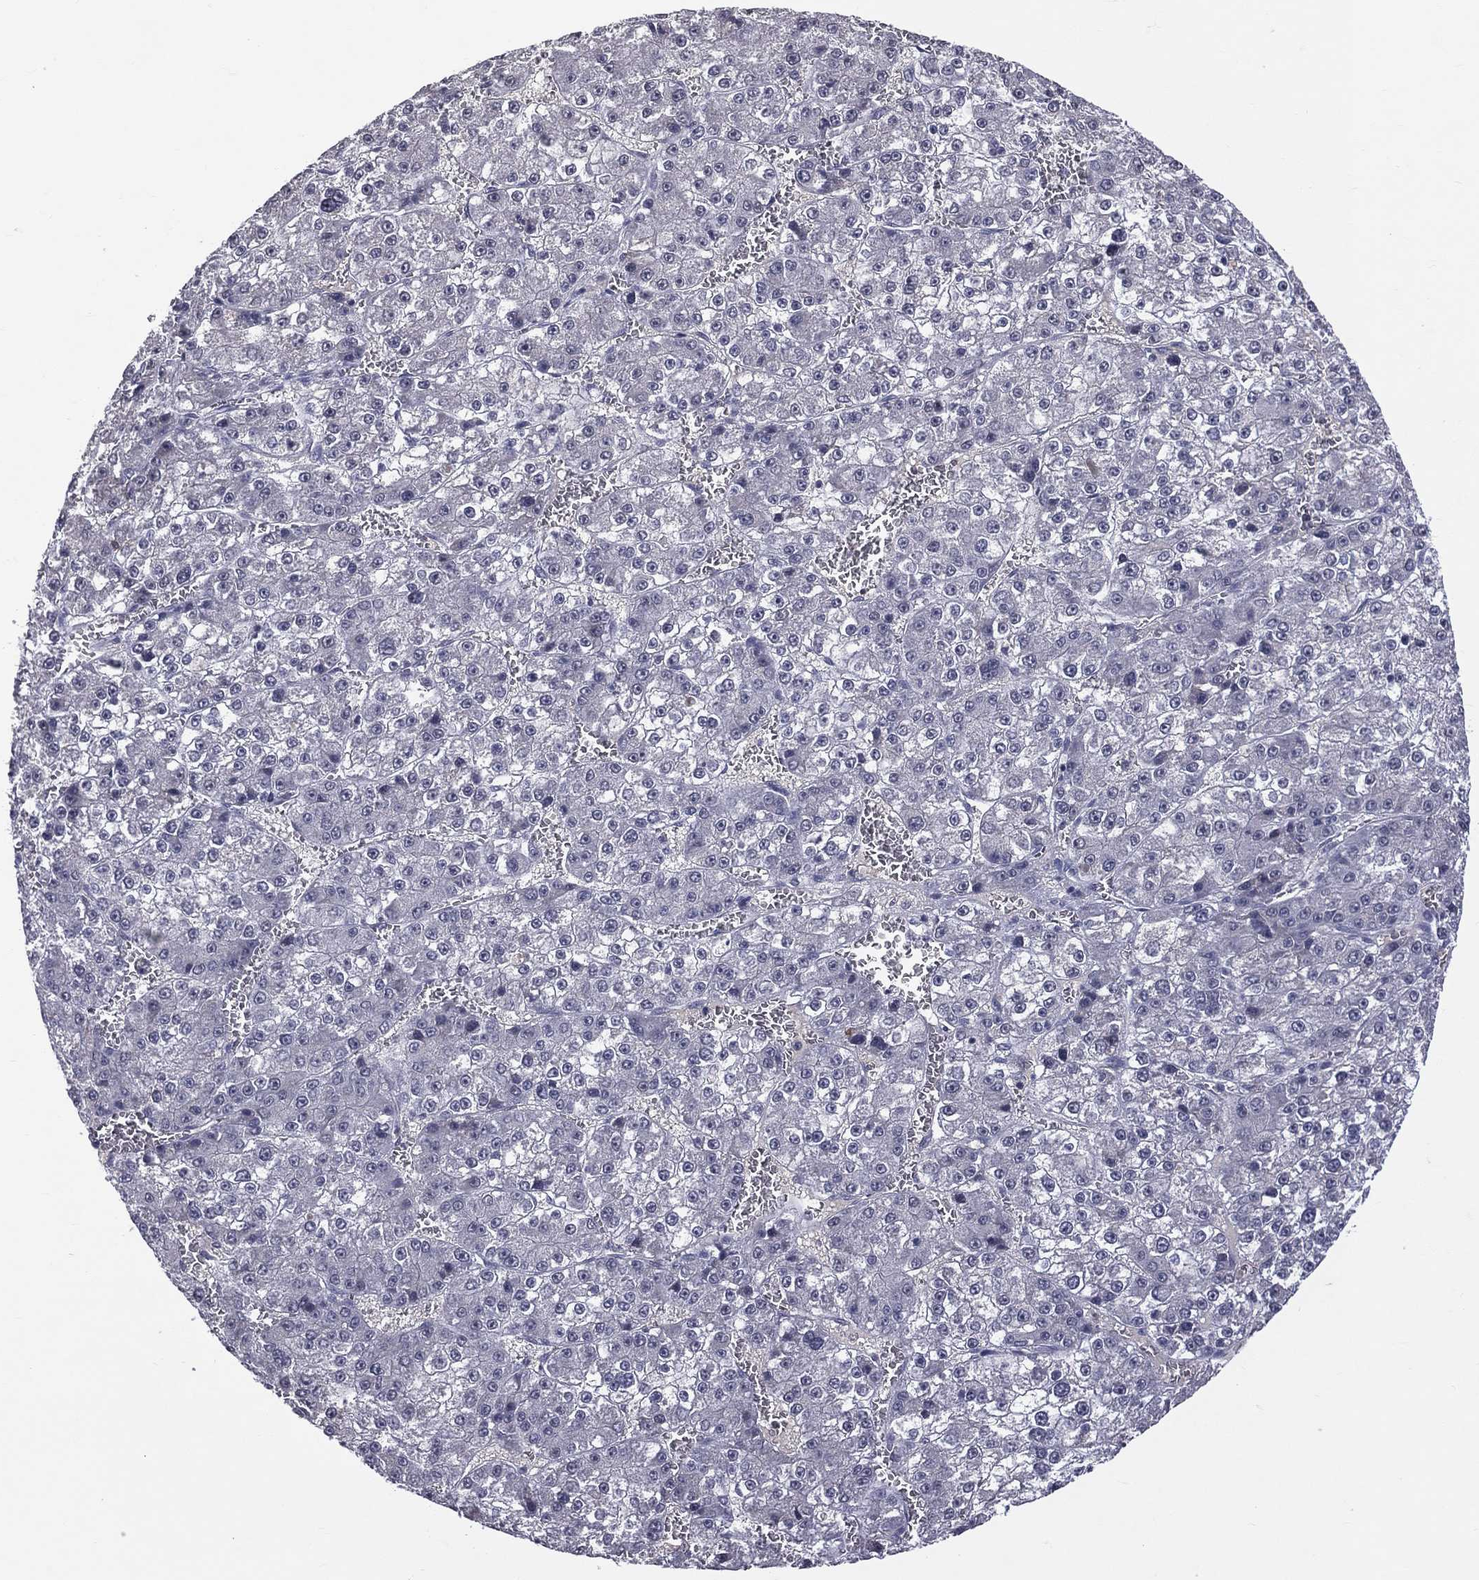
{"staining": {"intensity": "negative", "quantity": "none", "location": "none"}, "tissue": "liver cancer", "cell_type": "Tumor cells", "image_type": "cancer", "snomed": [{"axis": "morphology", "description": "Carcinoma, Hepatocellular, NOS"}, {"axis": "topography", "description": "Liver"}], "caption": "Immunohistochemistry image of neoplastic tissue: liver cancer stained with DAB exhibits no significant protein positivity in tumor cells.", "gene": "DSG4", "patient": {"sex": "female", "age": 73}}